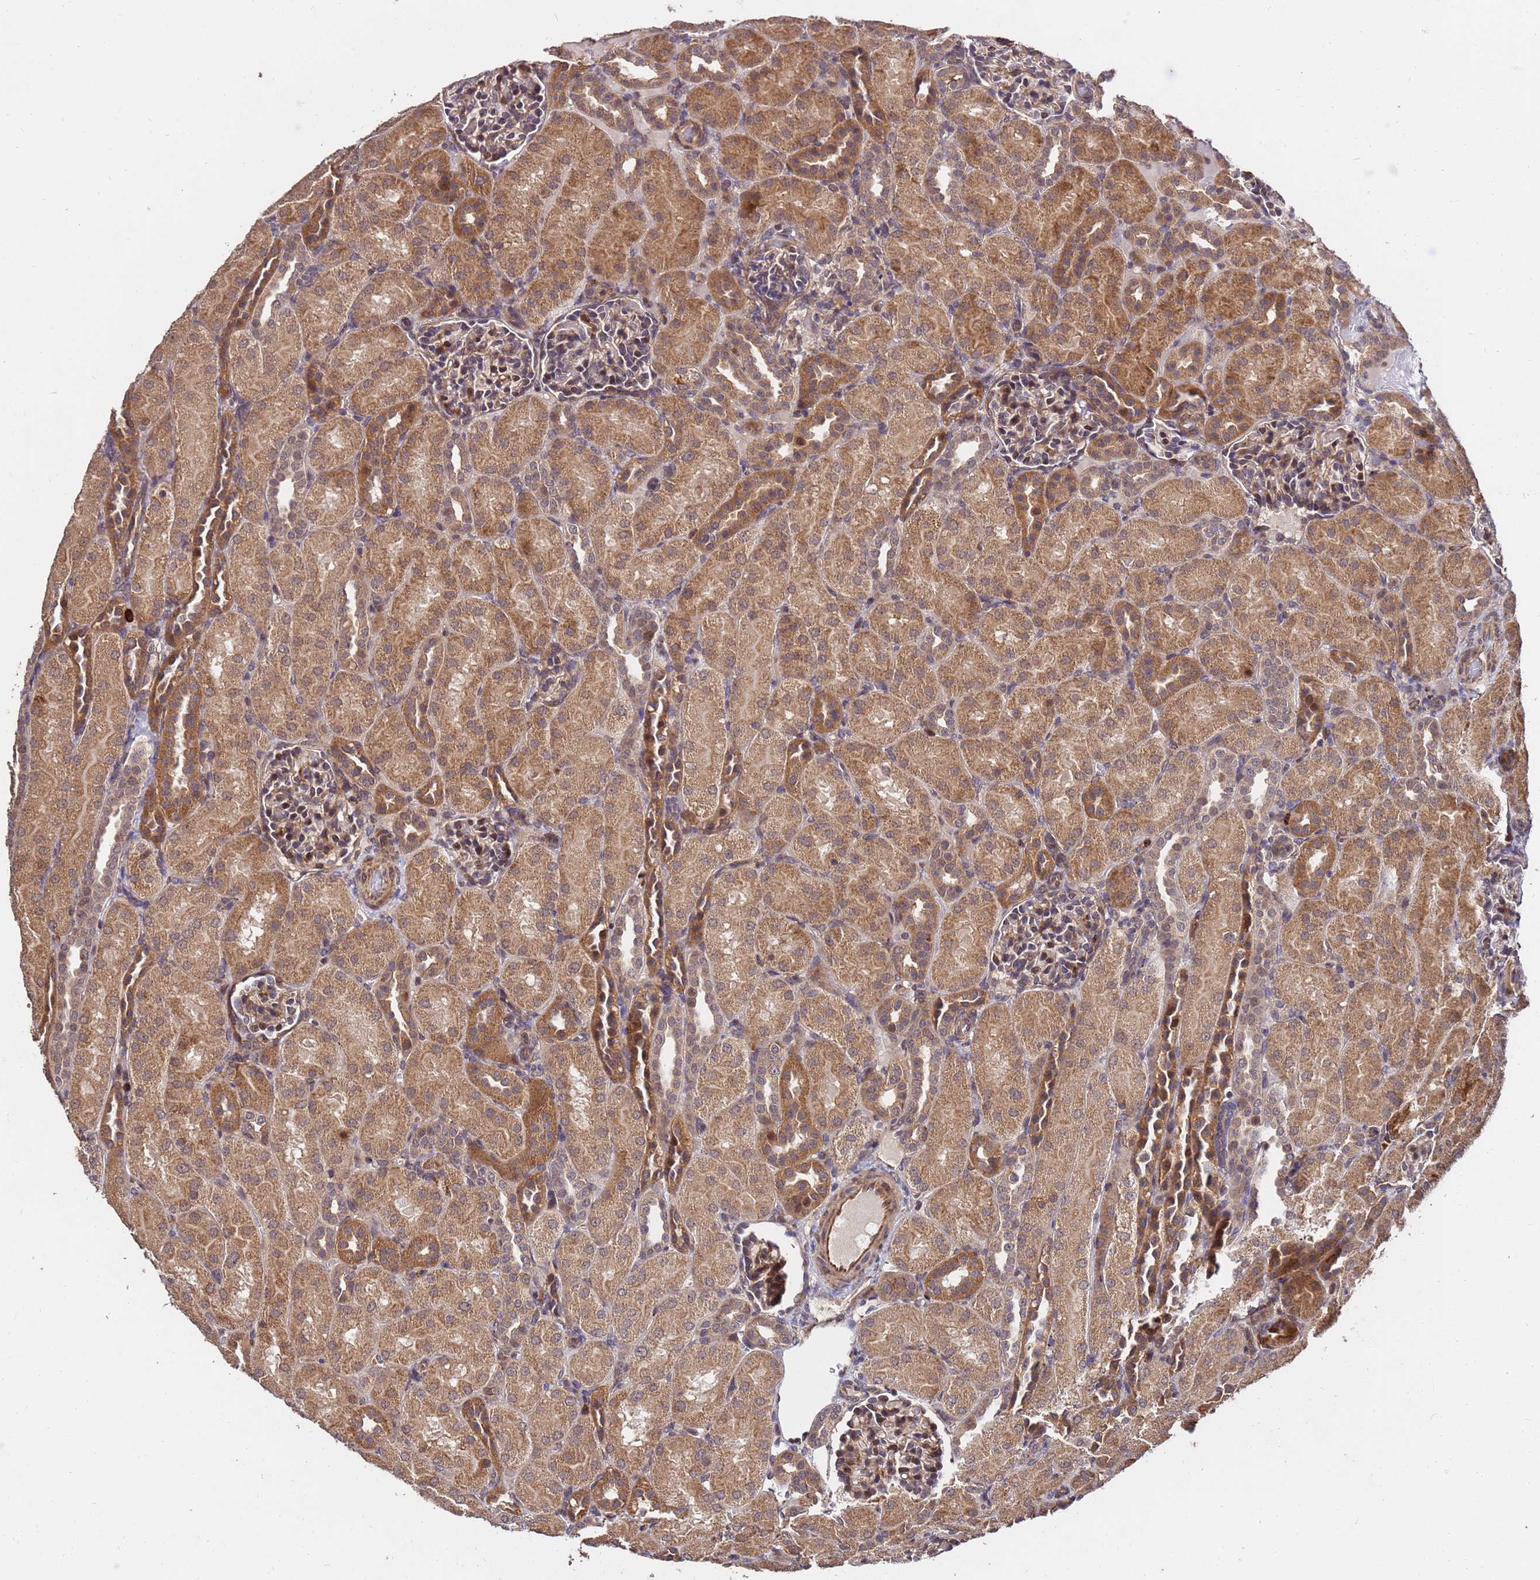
{"staining": {"intensity": "moderate", "quantity": ">75%", "location": "cytoplasmic/membranous,nuclear"}, "tissue": "kidney", "cell_type": "Cells in glomeruli", "image_type": "normal", "snomed": [{"axis": "morphology", "description": "Normal tissue, NOS"}, {"axis": "topography", "description": "Kidney"}], "caption": "A photomicrograph of human kidney stained for a protein demonstrates moderate cytoplasmic/membranous,nuclear brown staining in cells in glomeruli.", "gene": "ZNF619", "patient": {"sex": "male", "age": 1}}